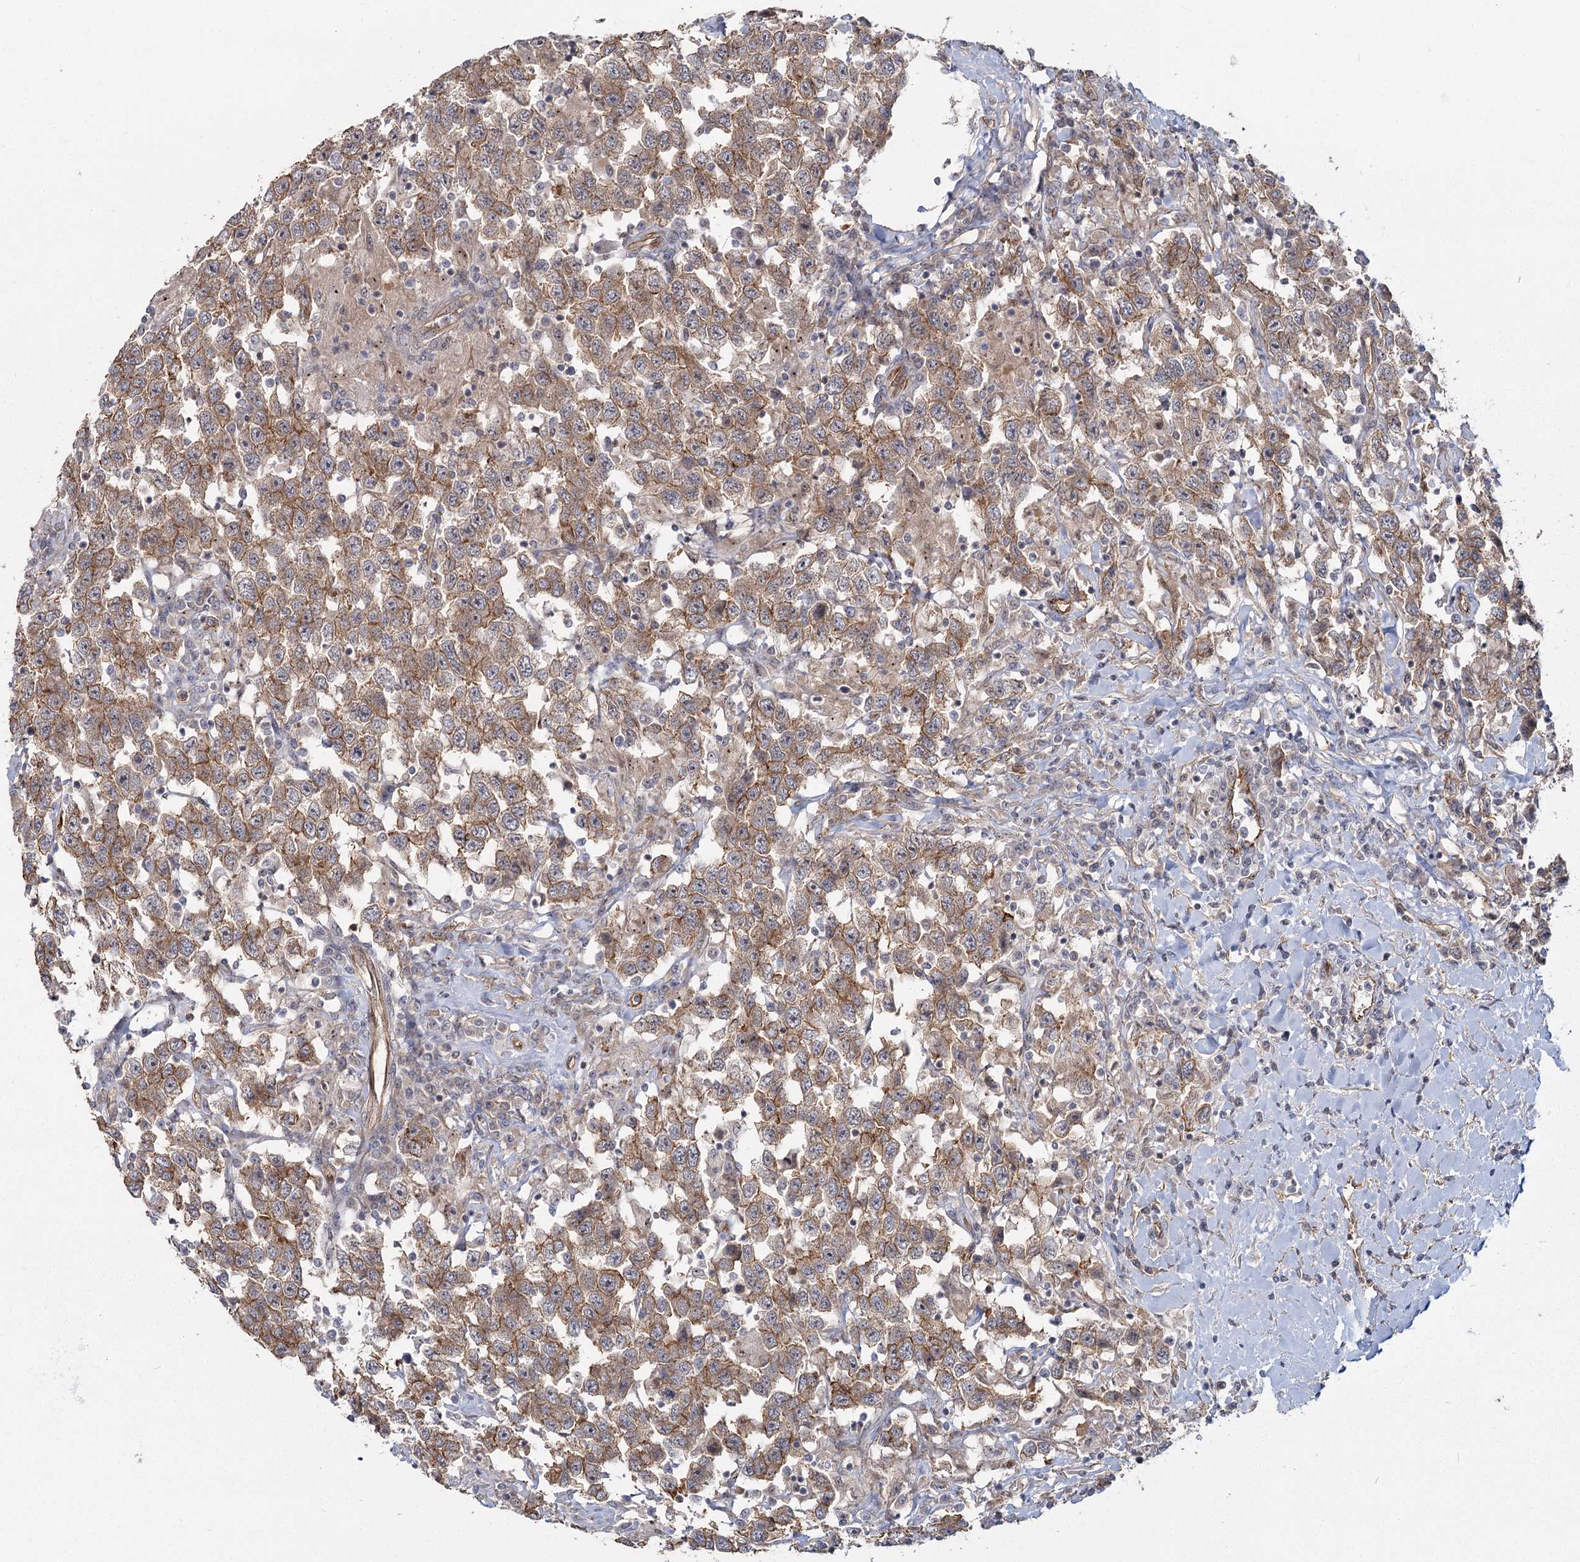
{"staining": {"intensity": "weak", "quantity": ">75%", "location": "cytoplasmic/membranous"}, "tissue": "testis cancer", "cell_type": "Tumor cells", "image_type": "cancer", "snomed": [{"axis": "morphology", "description": "Seminoma, NOS"}, {"axis": "topography", "description": "Testis"}], "caption": "IHC micrograph of neoplastic tissue: human testis cancer (seminoma) stained using IHC exhibits low levels of weak protein expression localized specifically in the cytoplasmic/membranous of tumor cells, appearing as a cytoplasmic/membranous brown color.", "gene": "RPP14", "patient": {"sex": "male", "age": 41}}